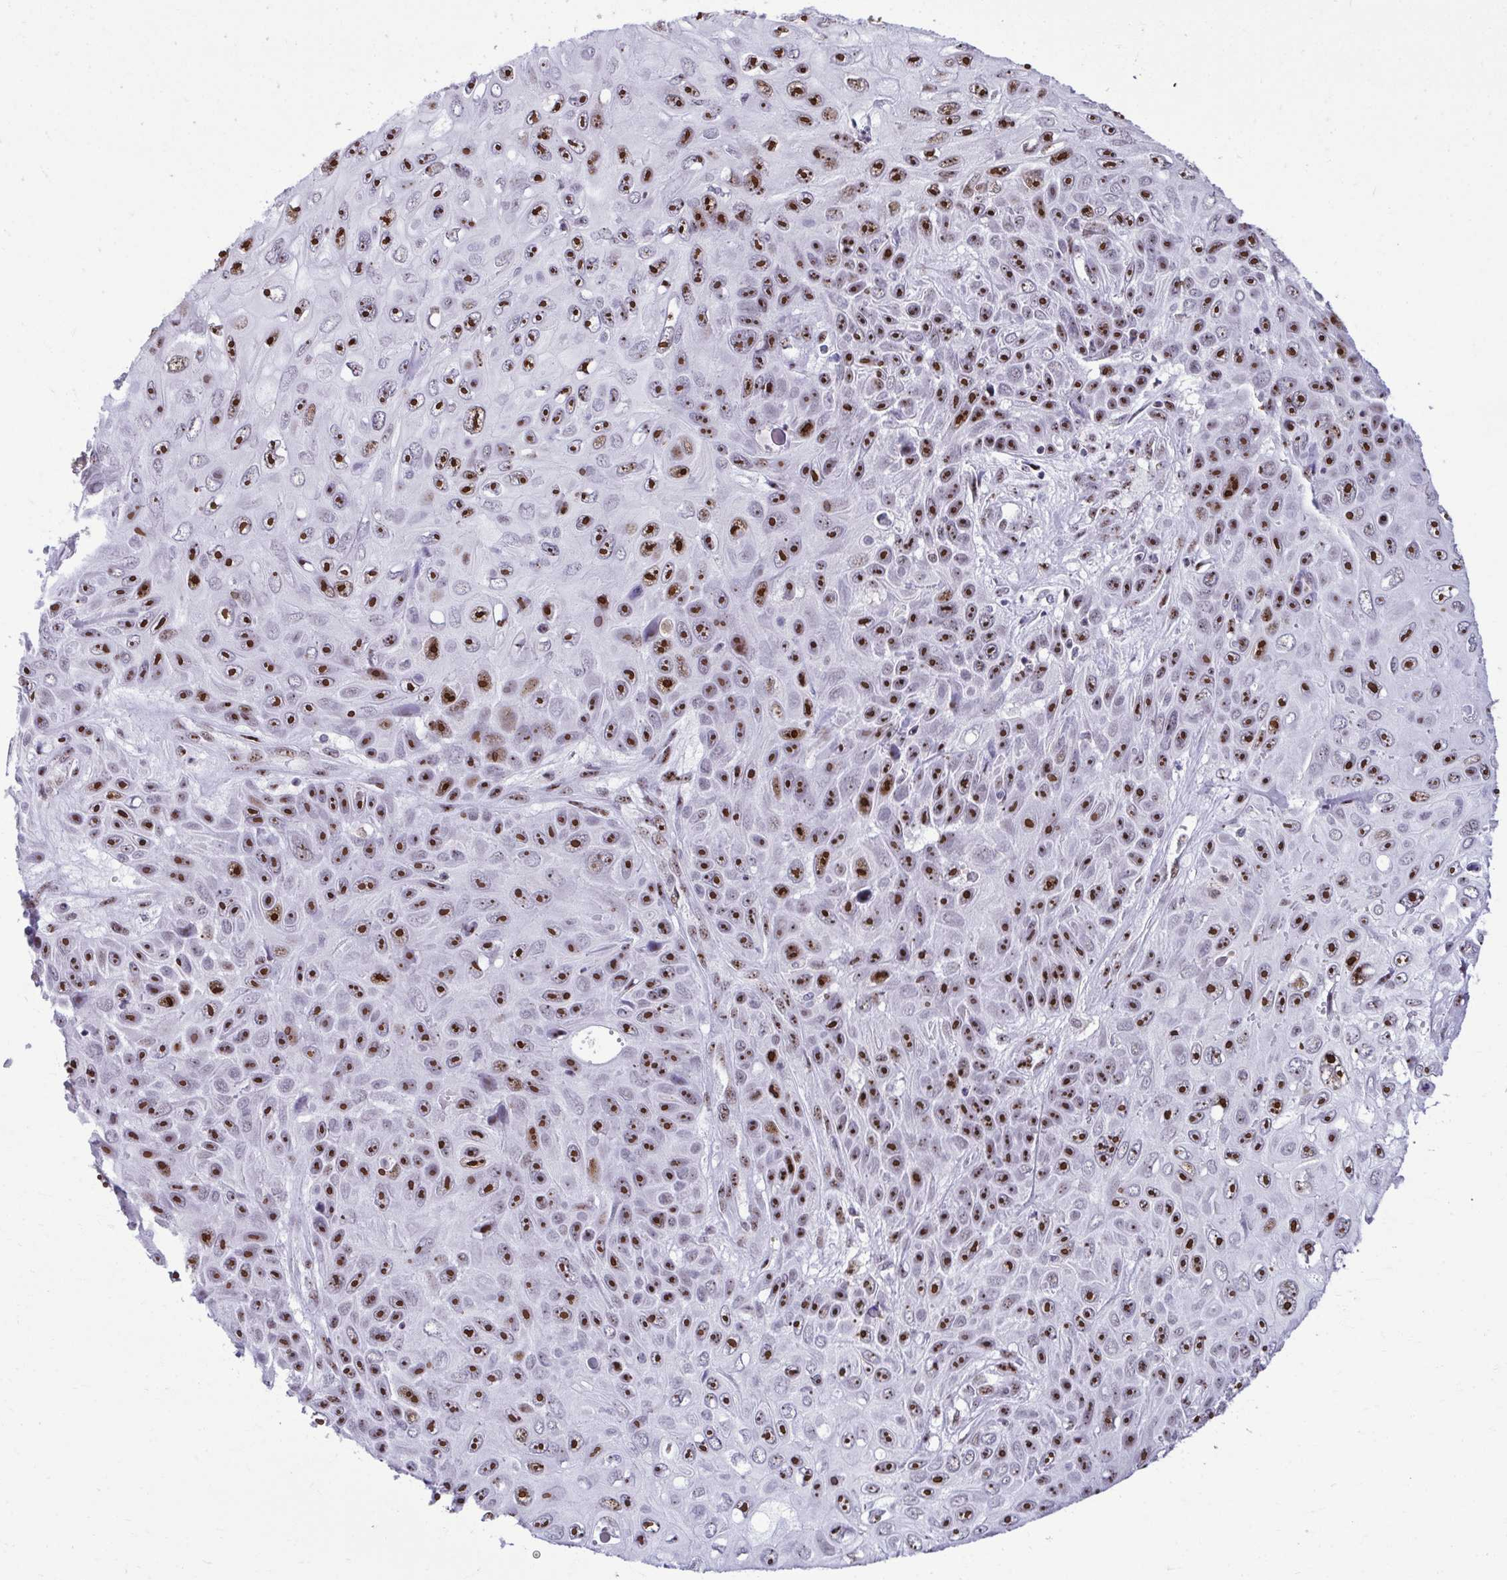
{"staining": {"intensity": "strong", "quantity": ">75%", "location": "nuclear"}, "tissue": "skin cancer", "cell_type": "Tumor cells", "image_type": "cancer", "snomed": [{"axis": "morphology", "description": "Squamous cell carcinoma, NOS"}, {"axis": "topography", "description": "Skin"}], "caption": "The photomicrograph reveals staining of skin squamous cell carcinoma, revealing strong nuclear protein expression (brown color) within tumor cells. (Stains: DAB (3,3'-diaminobenzidine) in brown, nuclei in blue, Microscopy: brightfield microscopy at high magnification).", "gene": "PELP1", "patient": {"sex": "male", "age": 82}}